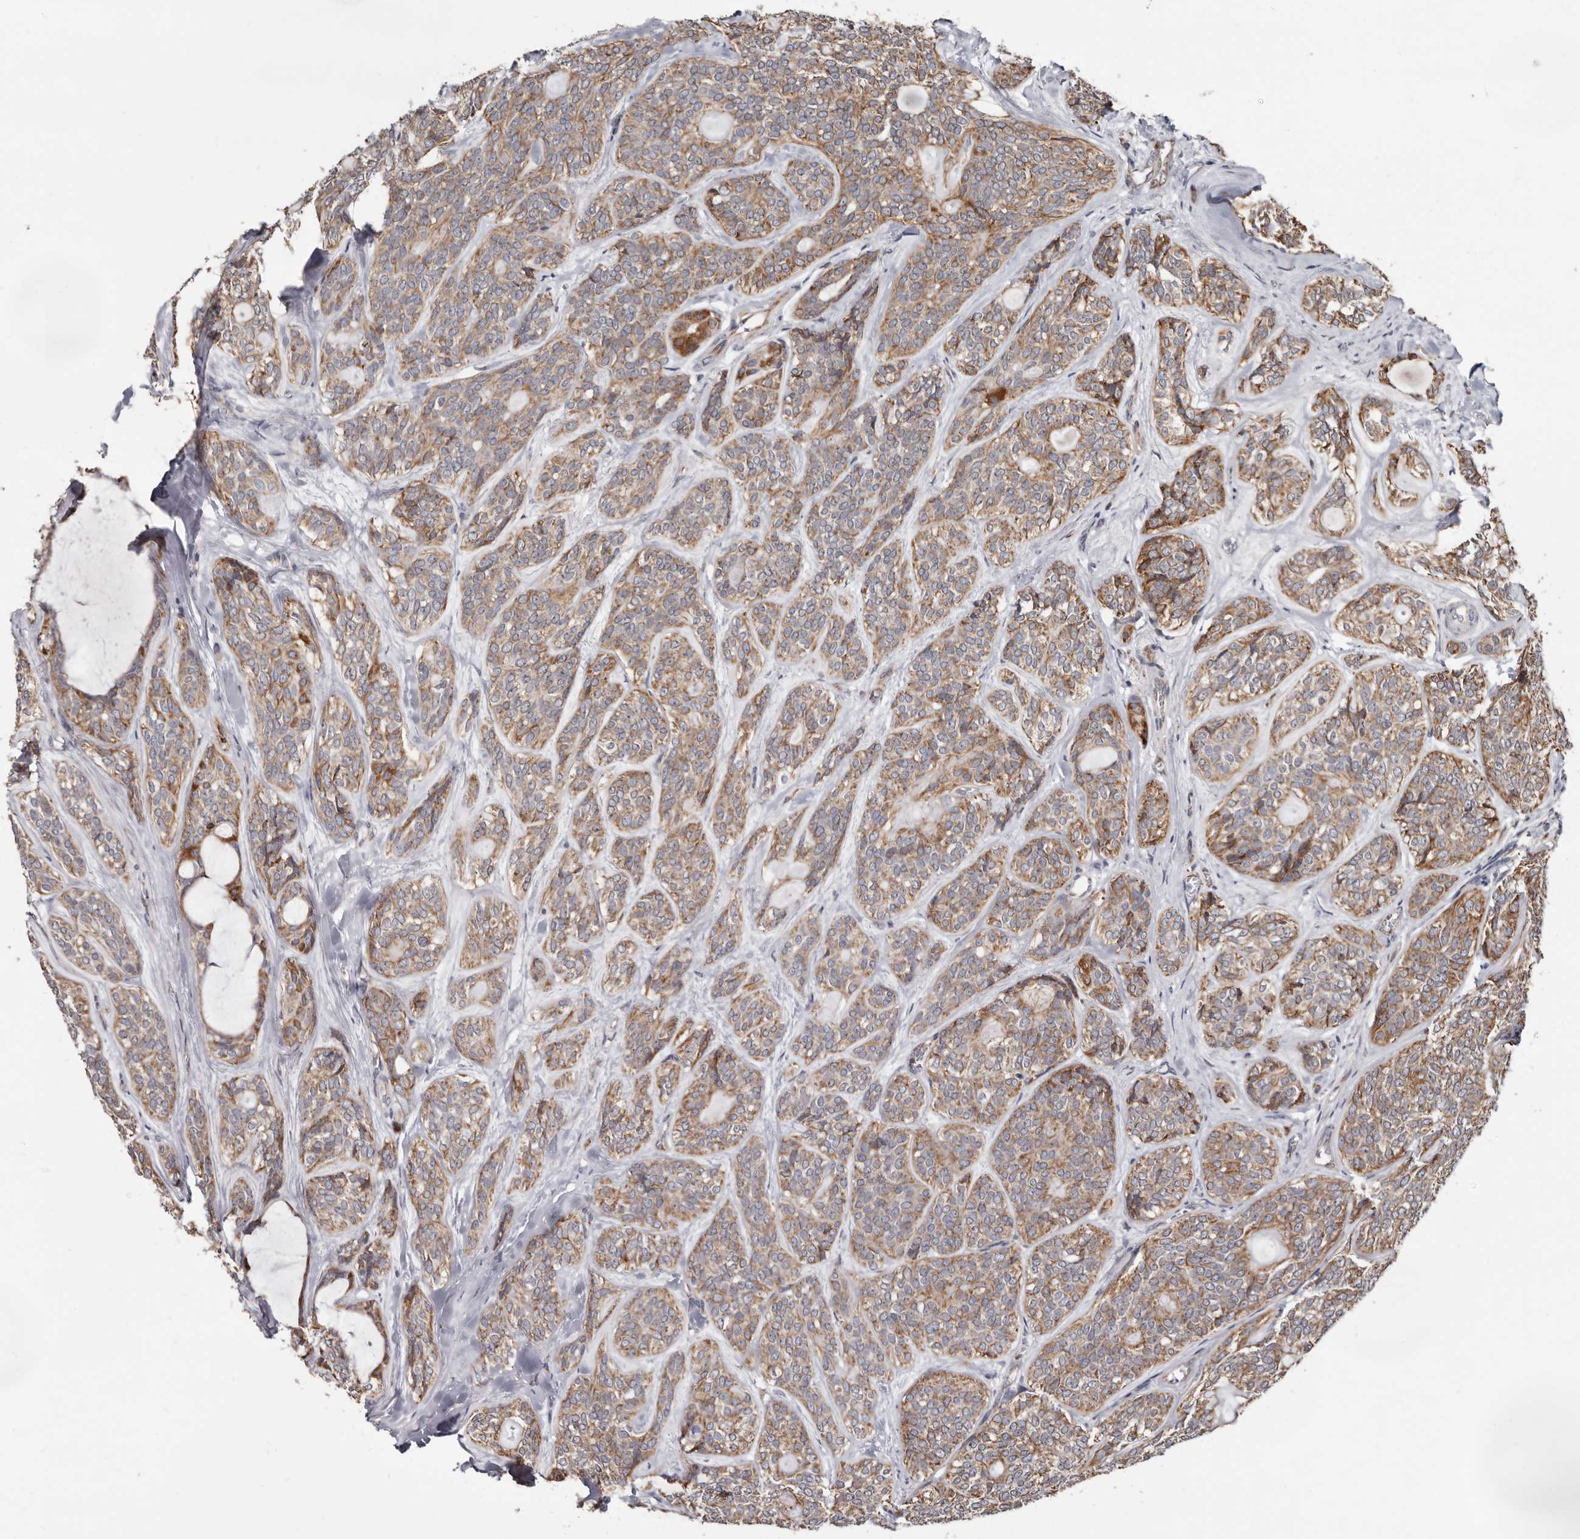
{"staining": {"intensity": "moderate", "quantity": ">75%", "location": "cytoplasmic/membranous"}, "tissue": "head and neck cancer", "cell_type": "Tumor cells", "image_type": "cancer", "snomed": [{"axis": "morphology", "description": "Adenocarcinoma, NOS"}, {"axis": "topography", "description": "Head-Neck"}], "caption": "DAB immunohistochemical staining of head and neck adenocarcinoma reveals moderate cytoplasmic/membranous protein staining in approximately >75% of tumor cells. (brown staining indicates protein expression, while blue staining denotes nuclei).", "gene": "MRPL18", "patient": {"sex": "male", "age": 66}}